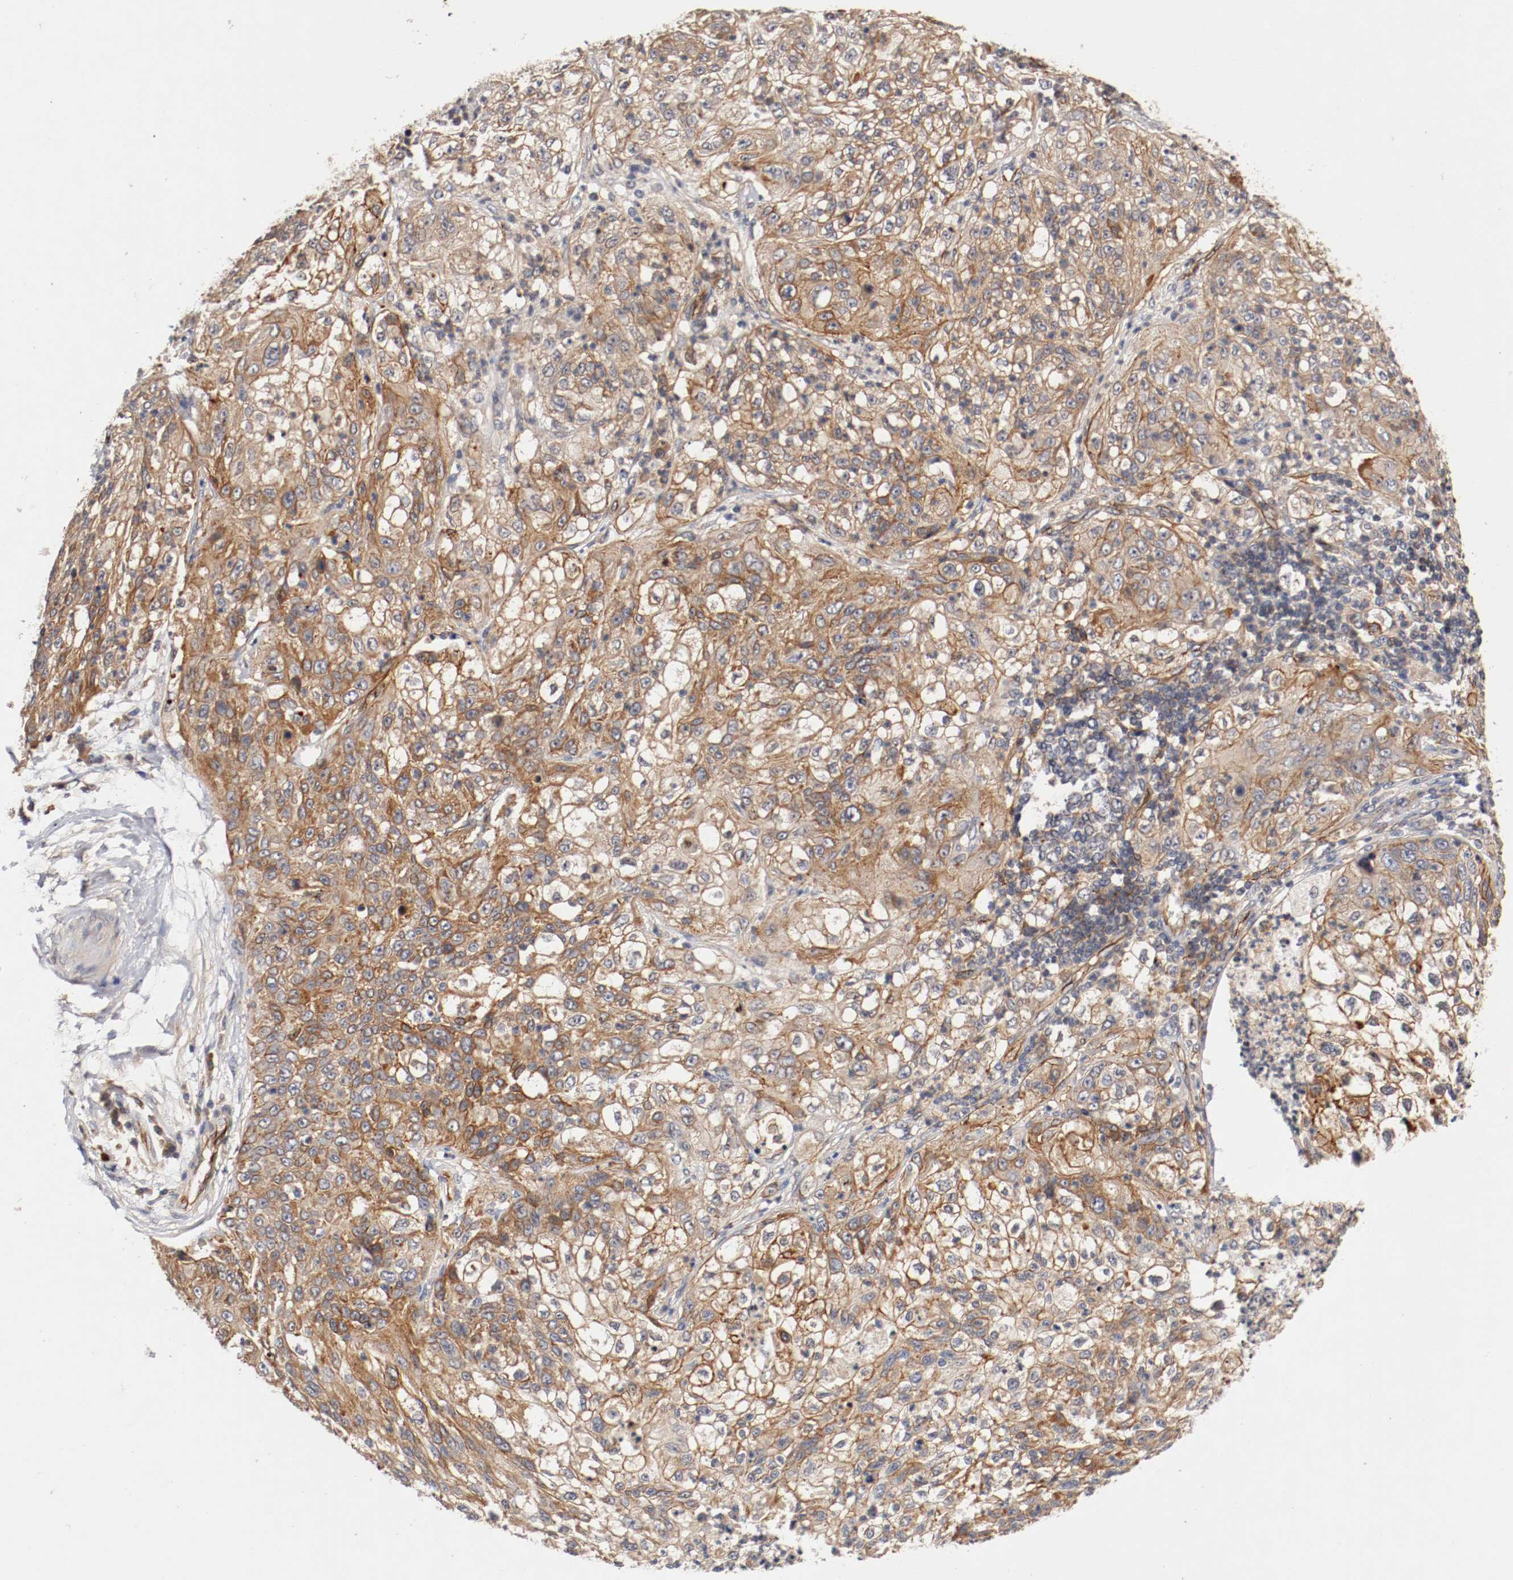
{"staining": {"intensity": "moderate", "quantity": ">75%", "location": "cytoplasmic/membranous"}, "tissue": "lung cancer", "cell_type": "Tumor cells", "image_type": "cancer", "snomed": [{"axis": "morphology", "description": "Inflammation, NOS"}, {"axis": "morphology", "description": "Squamous cell carcinoma, NOS"}, {"axis": "topography", "description": "Lymph node"}, {"axis": "topography", "description": "Soft tissue"}, {"axis": "topography", "description": "Lung"}], "caption": "Human squamous cell carcinoma (lung) stained with a brown dye reveals moderate cytoplasmic/membranous positive staining in about >75% of tumor cells.", "gene": "TYK2", "patient": {"sex": "male", "age": 66}}